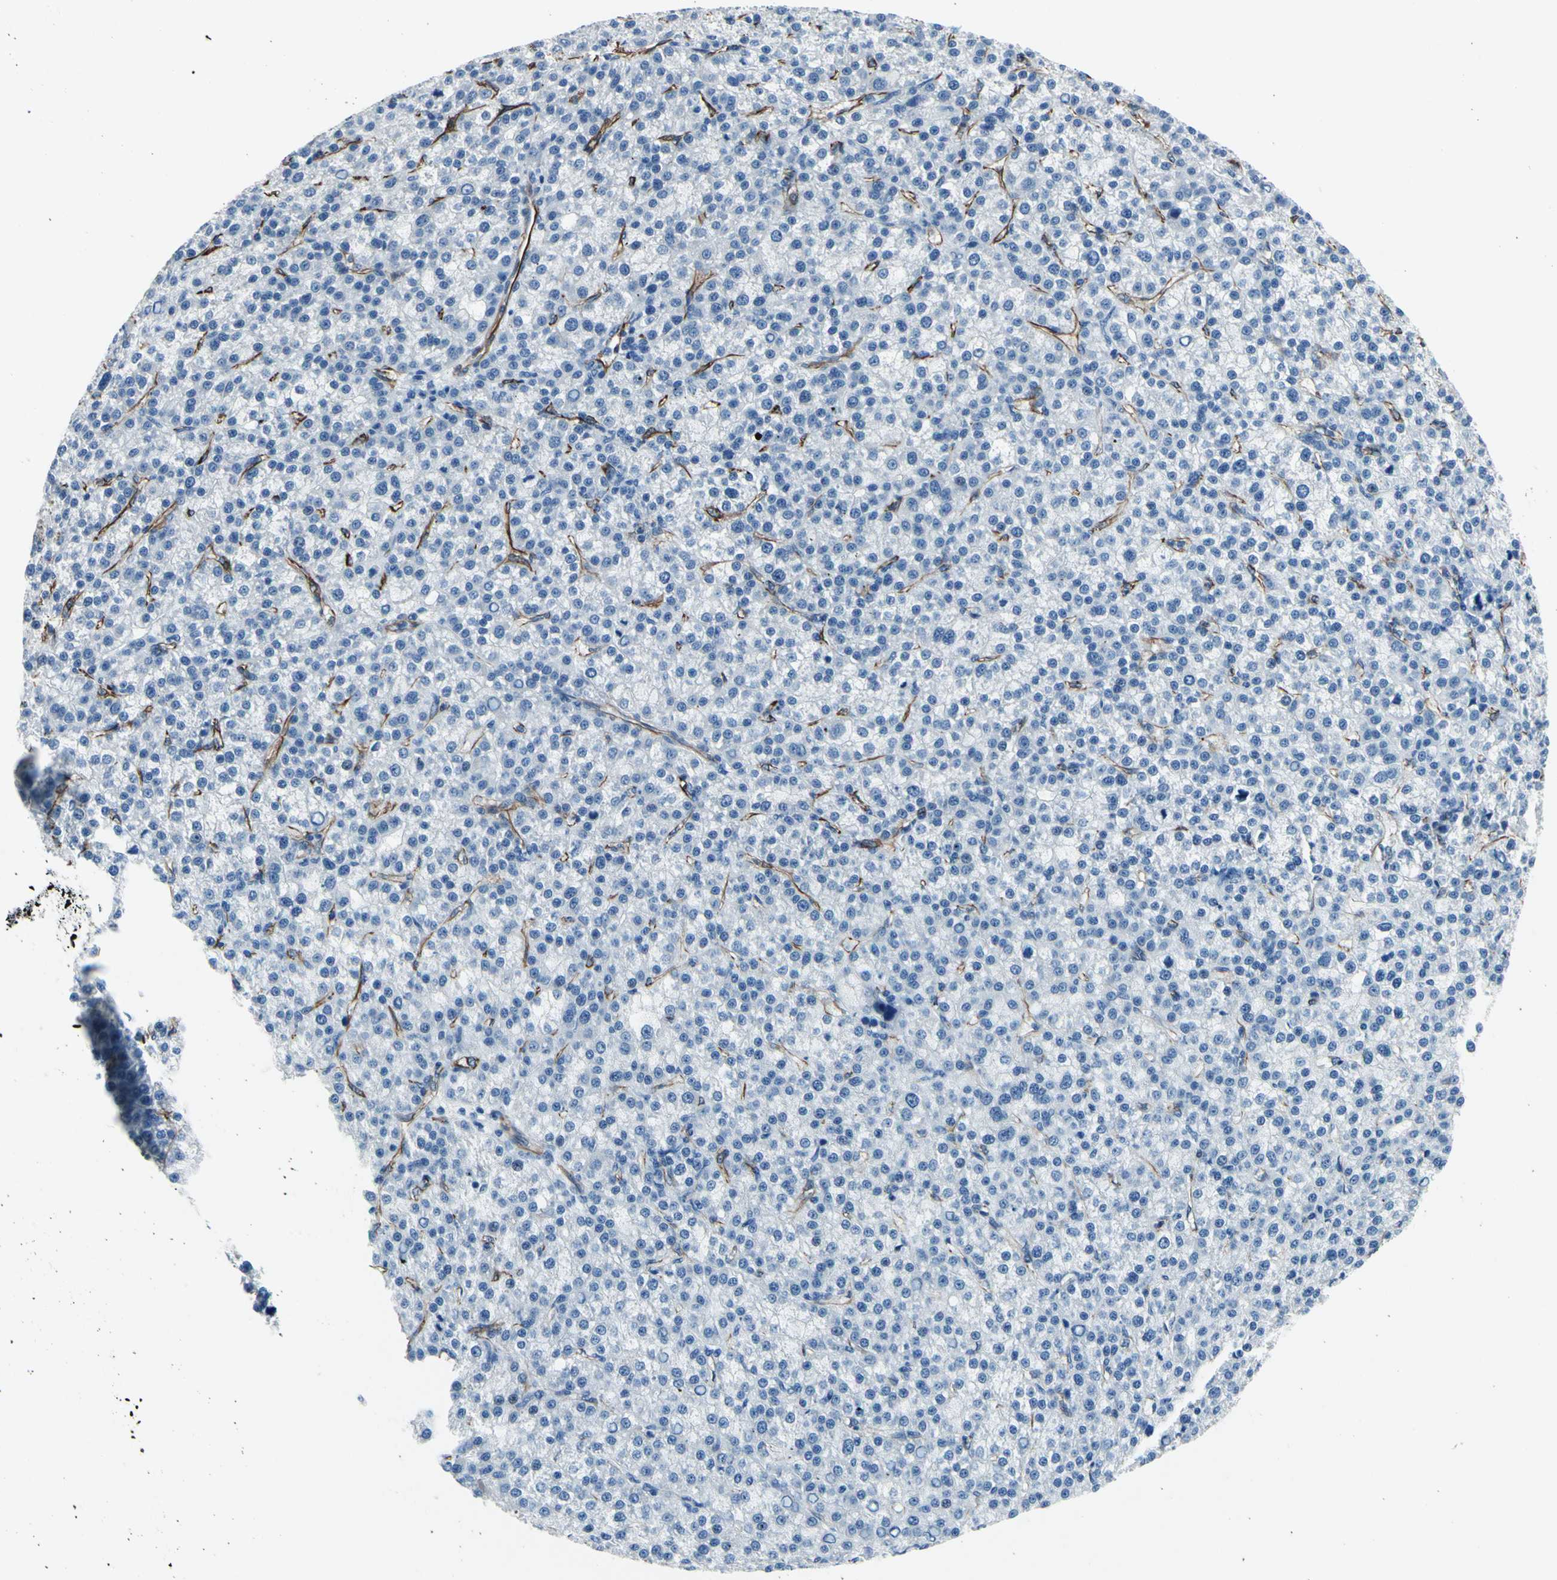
{"staining": {"intensity": "negative", "quantity": "none", "location": "none"}, "tissue": "liver cancer", "cell_type": "Tumor cells", "image_type": "cancer", "snomed": [{"axis": "morphology", "description": "Carcinoma, Hepatocellular, NOS"}, {"axis": "topography", "description": "Liver"}], "caption": "Tumor cells show no significant protein staining in liver cancer.", "gene": "PTH2R", "patient": {"sex": "female", "age": 58}}